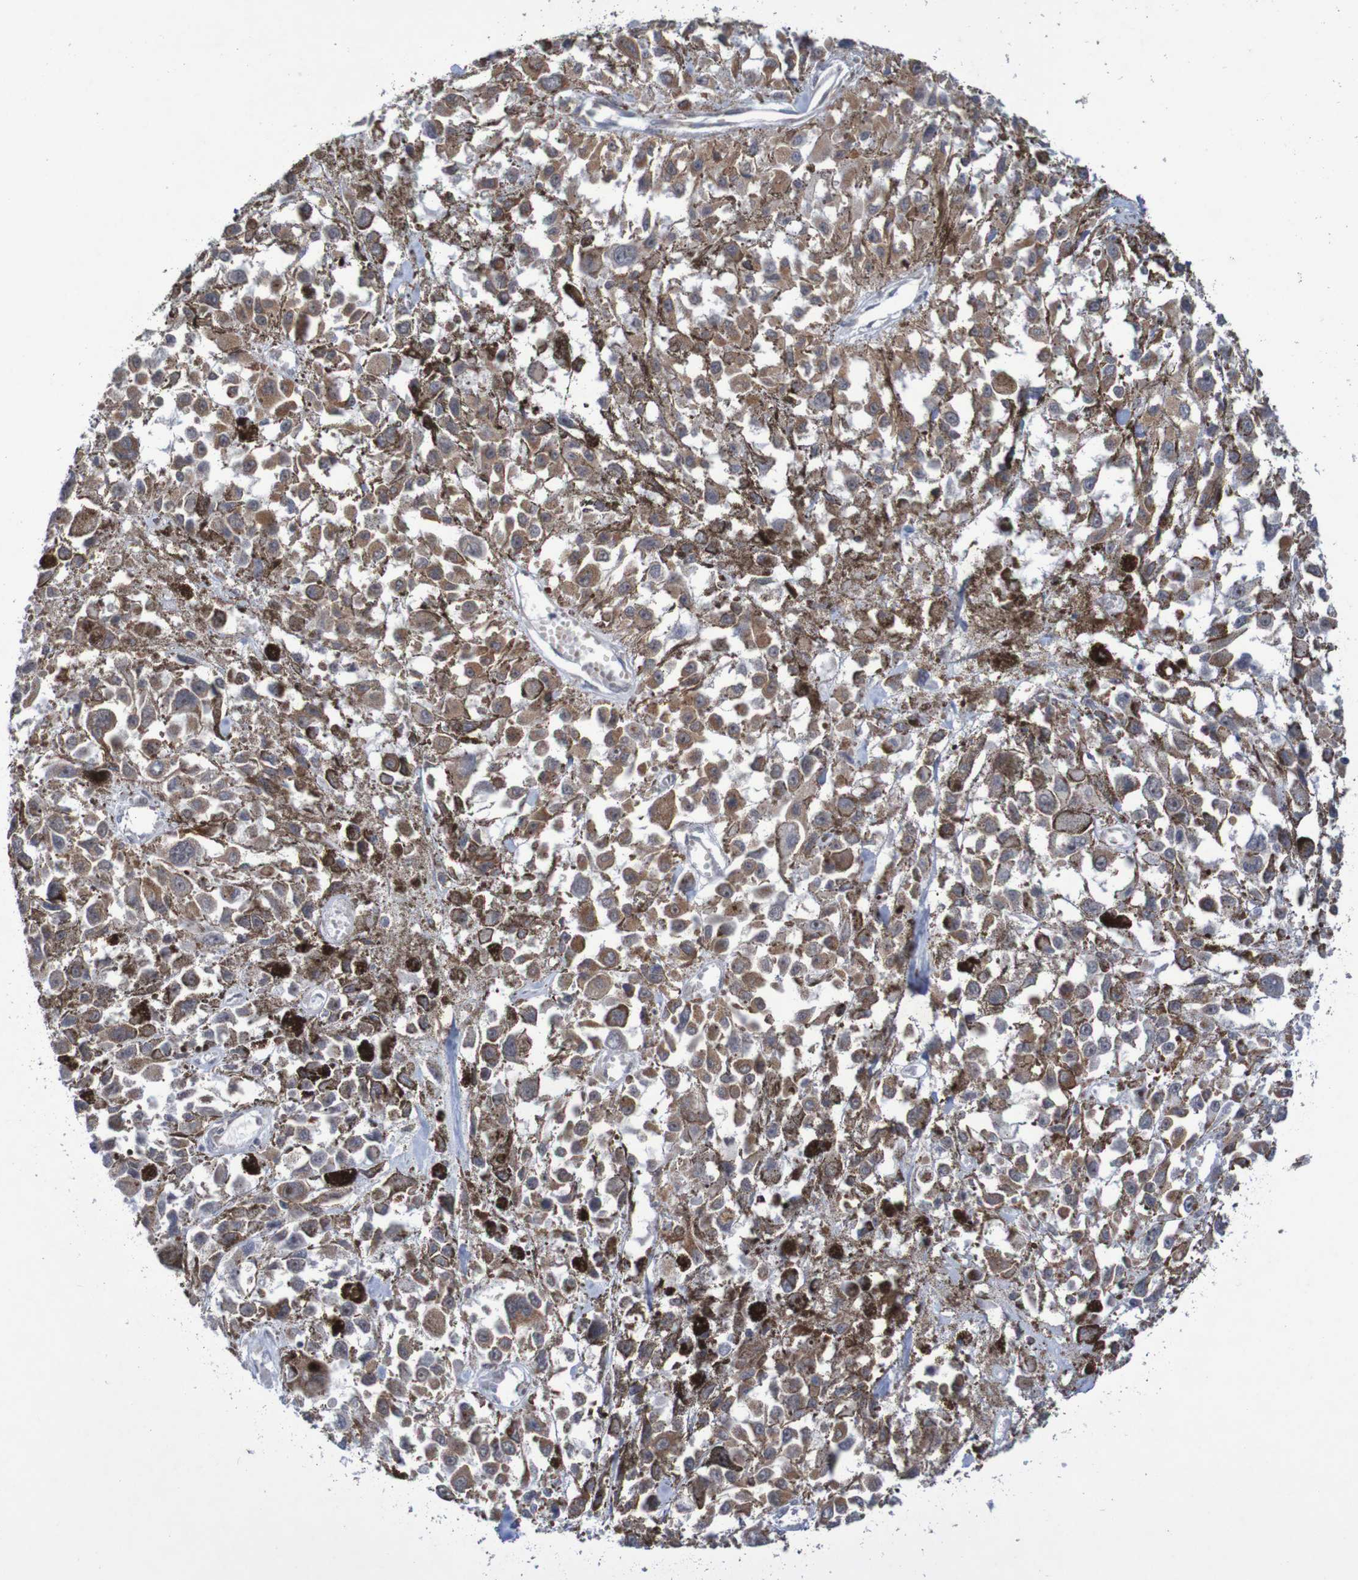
{"staining": {"intensity": "moderate", "quantity": ">75%", "location": "cytoplasmic/membranous"}, "tissue": "melanoma", "cell_type": "Tumor cells", "image_type": "cancer", "snomed": [{"axis": "morphology", "description": "Malignant melanoma, Metastatic site"}, {"axis": "topography", "description": "Lymph node"}], "caption": "Tumor cells exhibit moderate cytoplasmic/membranous staining in approximately >75% of cells in melanoma. (IHC, brightfield microscopy, high magnification).", "gene": "DVL1", "patient": {"sex": "male", "age": 59}}